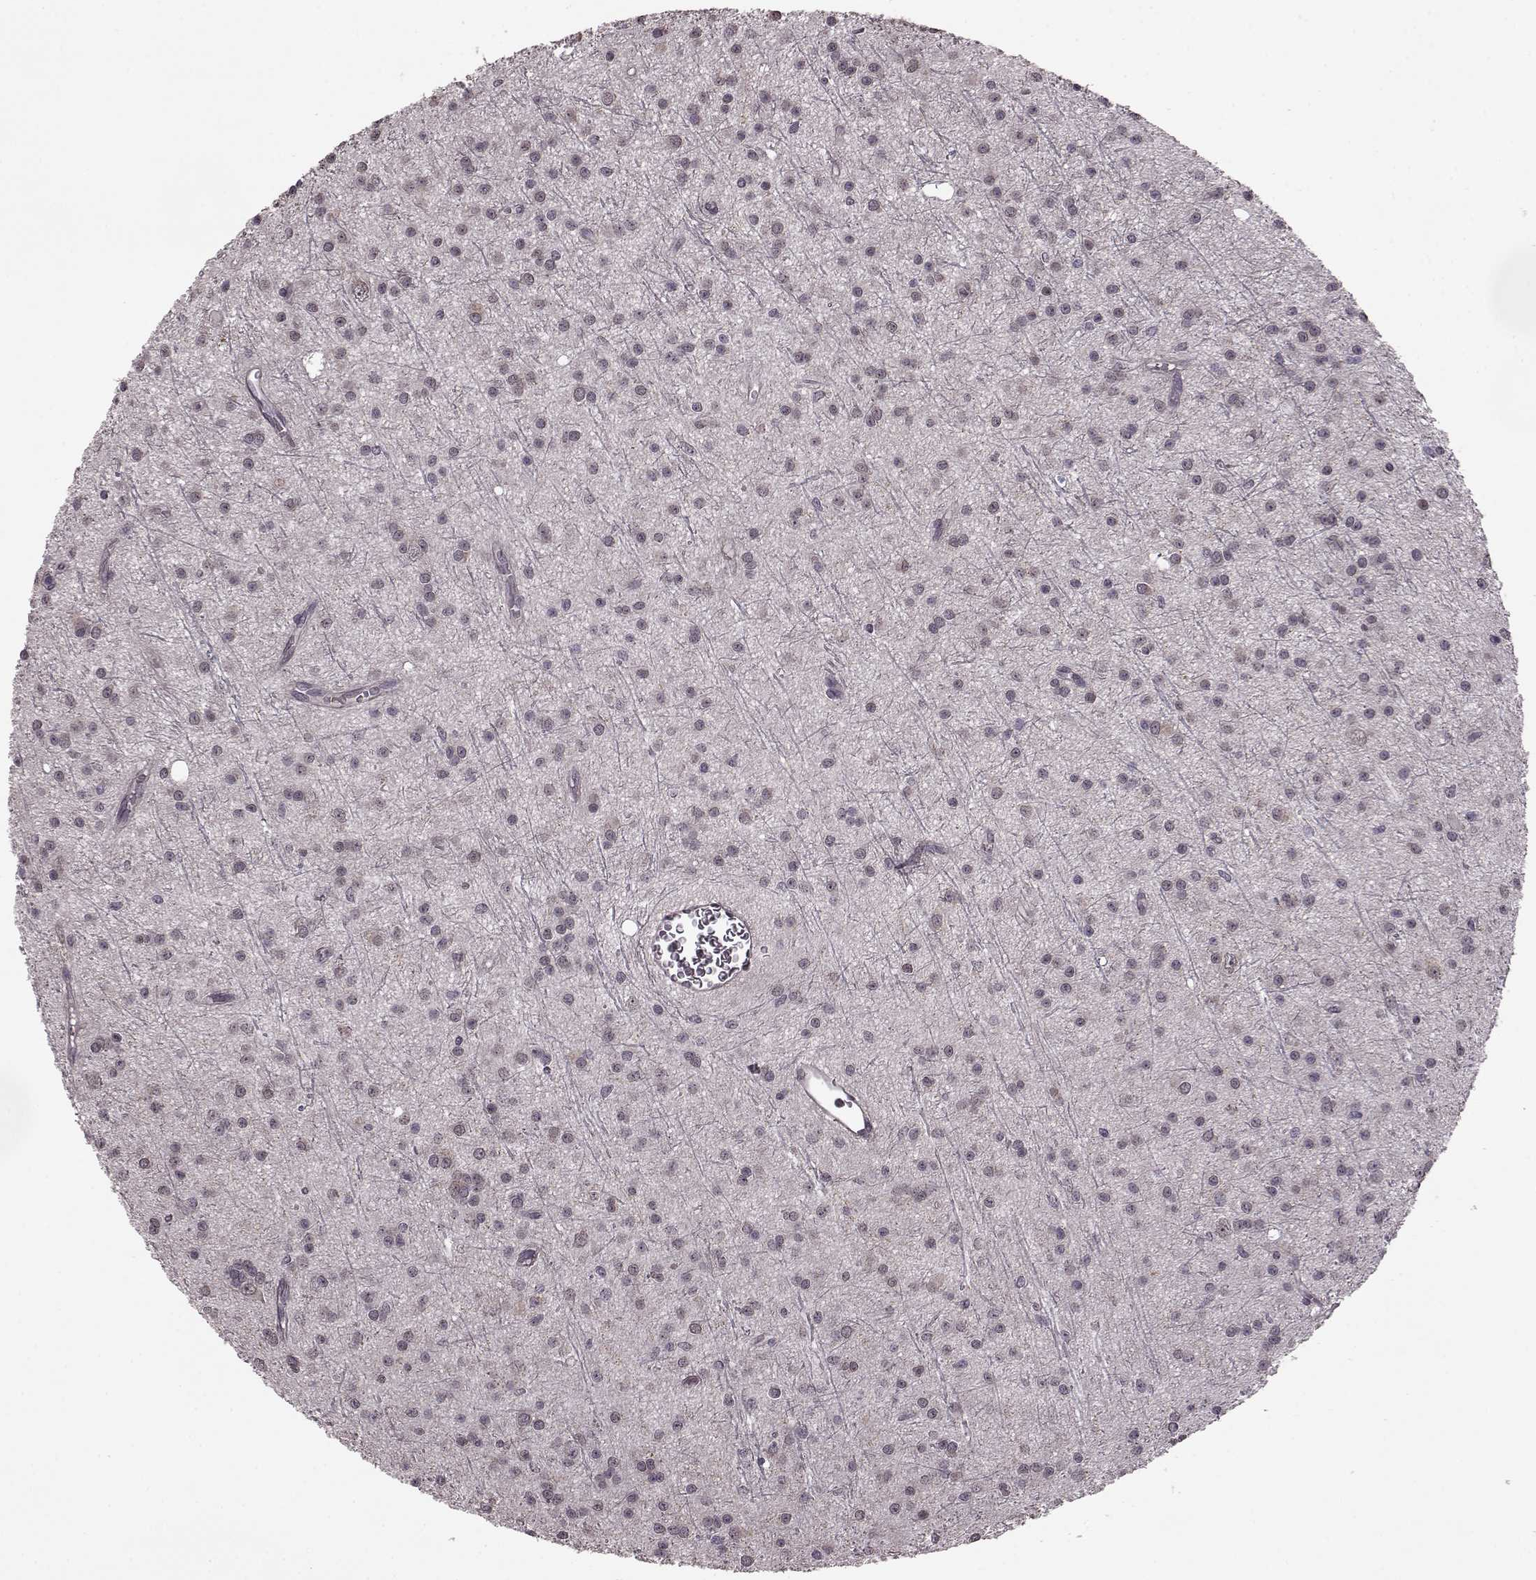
{"staining": {"intensity": "negative", "quantity": "none", "location": "none"}, "tissue": "glioma", "cell_type": "Tumor cells", "image_type": "cancer", "snomed": [{"axis": "morphology", "description": "Glioma, malignant, Low grade"}, {"axis": "topography", "description": "Brain"}], "caption": "Tumor cells show no significant protein positivity in low-grade glioma (malignant). (Stains: DAB (3,3'-diaminobenzidine) IHC with hematoxylin counter stain, Microscopy: brightfield microscopy at high magnification).", "gene": "SYNPO", "patient": {"sex": "male", "age": 27}}